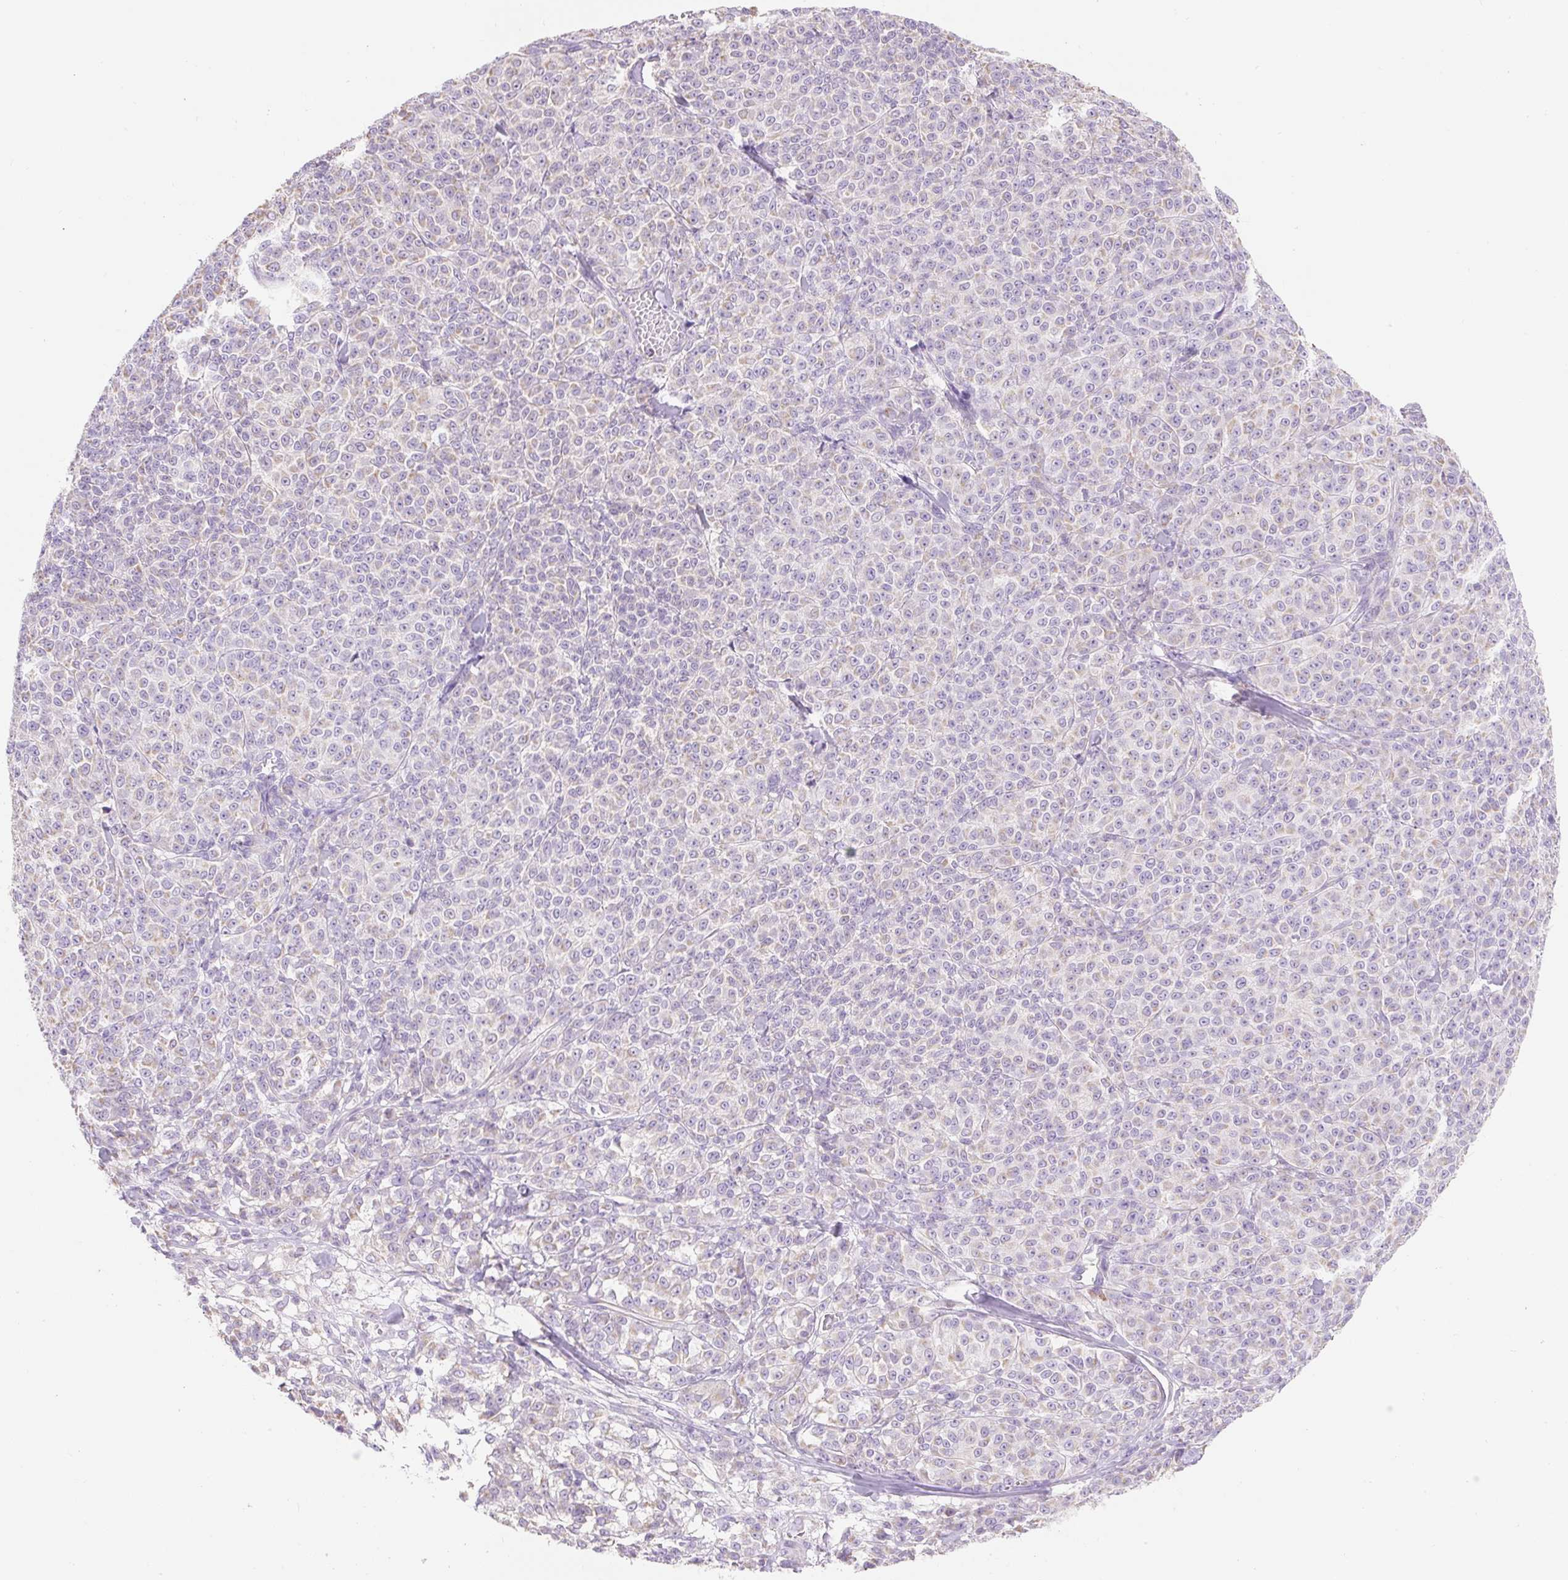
{"staining": {"intensity": "negative", "quantity": "none", "location": "none"}, "tissue": "melanoma", "cell_type": "Tumor cells", "image_type": "cancer", "snomed": [{"axis": "morphology", "description": "Normal tissue, NOS"}, {"axis": "morphology", "description": "Malignant melanoma, NOS"}, {"axis": "topography", "description": "Skin"}], "caption": "Immunohistochemical staining of human malignant melanoma shows no significant staining in tumor cells.", "gene": "DHX35", "patient": {"sex": "female", "age": 34}}